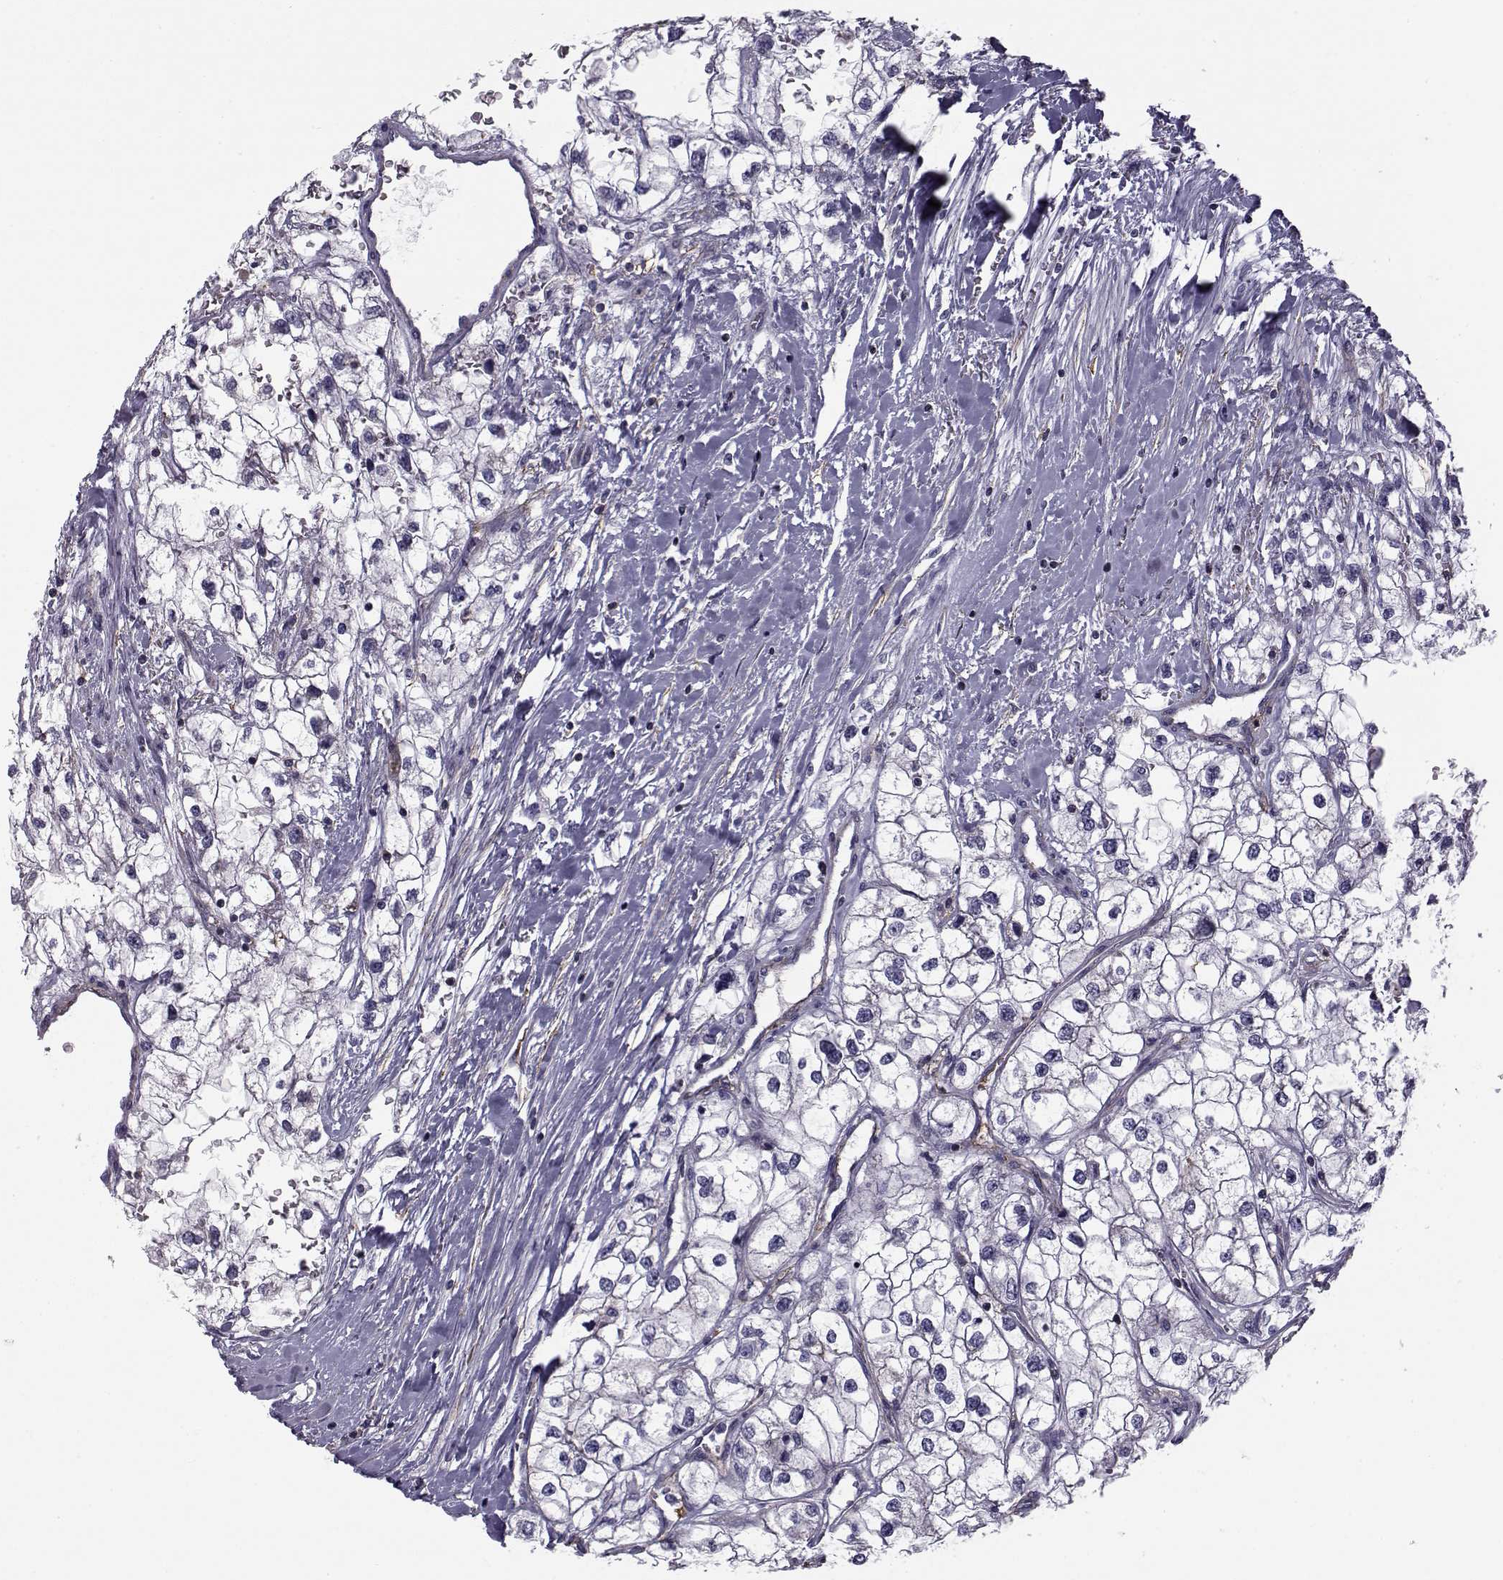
{"staining": {"intensity": "negative", "quantity": "none", "location": "none"}, "tissue": "renal cancer", "cell_type": "Tumor cells", "image_type": "cancer", "snomed": [{"axis": "morphology", "description": "Adenocarcinoma, NOS"}, {"axis": "topography", "description": "Kidney"}], "caption": "This is an immunohistochemistry micrograph of adenocarcinoma (renal). There is no positivity in tumor cells.", "gene": "LRRC27", "patient": {"sex": "male", "age": 59}}